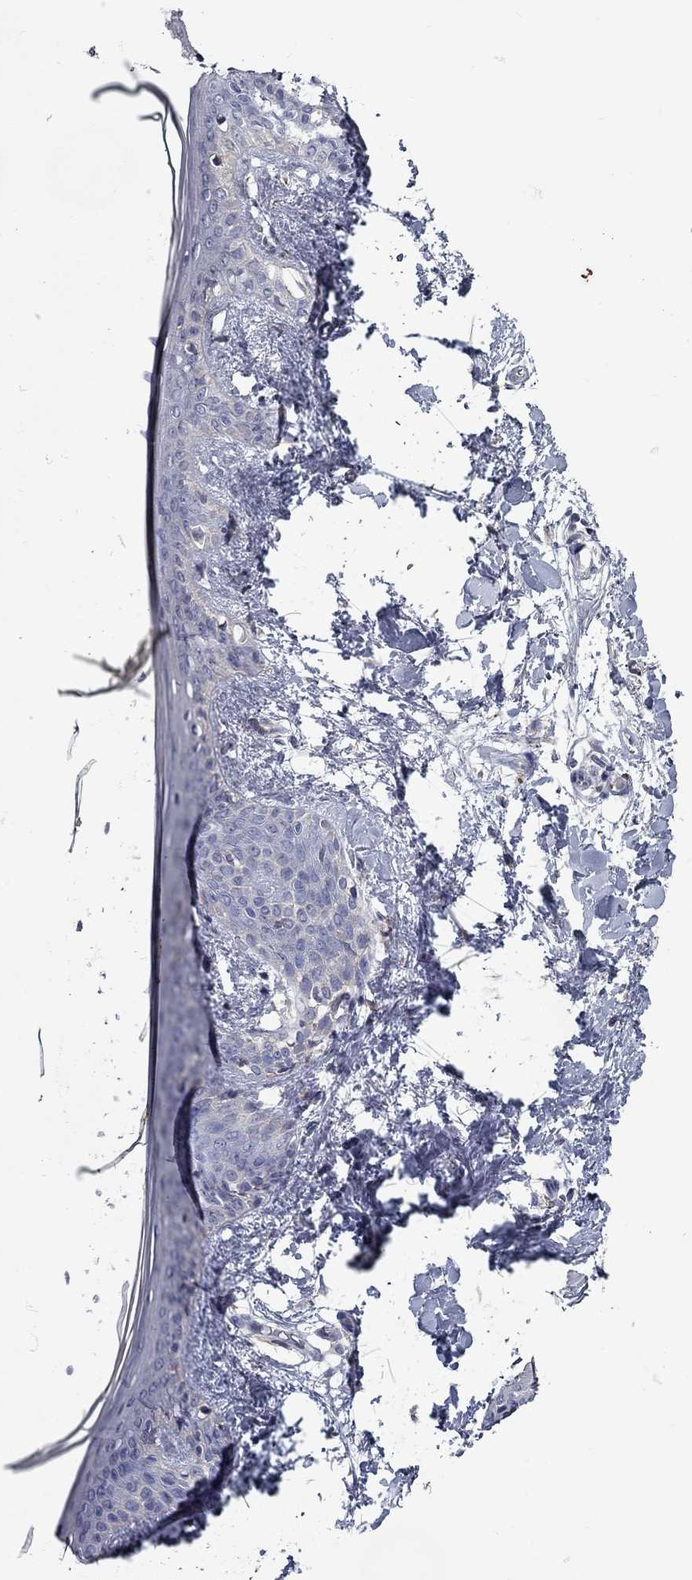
{"staining": {"intensity": "negative", "quantity": "none", "location": "none"}, "tissue": "skin", "cell_type": "Fibroblasts", "image_type": "normal", "snomed": [{"axis": "morphology", "description": "Normal tissue, NOS"}, {"axis": "topography", "description": "Skin"}], "caption": "Human skin stained for a protein using IHC shows no expression in fibroblasts.", "gene": "XAGE2", "patient": {"sex": "female", "age": 34}}